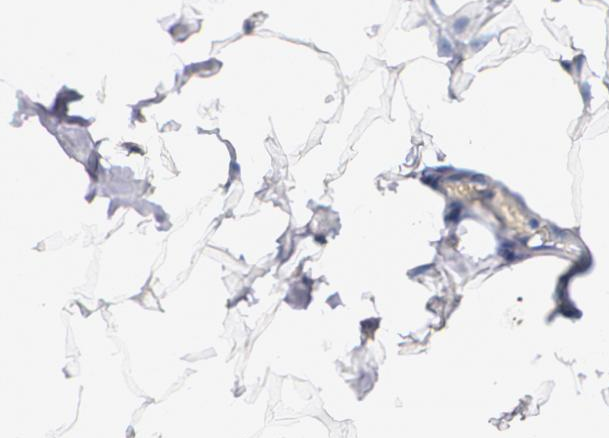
{"staining": {"intensity": "negative", "quantity": "none", "location": "none"}, "tissue": "adipose tissue", "cell_type": "Adipocytes", "image_type": "normal", "snomed": [{"axis": "morphology", "description": "Normal tissue, NOS"}, {"axis": "morphology", "description": "Duct carcinoma"}, {"axis": "topography", "description": "Breast"}, {"axis": "topography", "description": "Adipose tissue"}], "caption": "Immunohistochemical staining of normal human adipose tissue displays no significant expression in adipocytes. (DAB immunohistochemistry (IHC), high magnification).", "gene": "TJP1", "patient": {"sex": "female", "age": 37}}